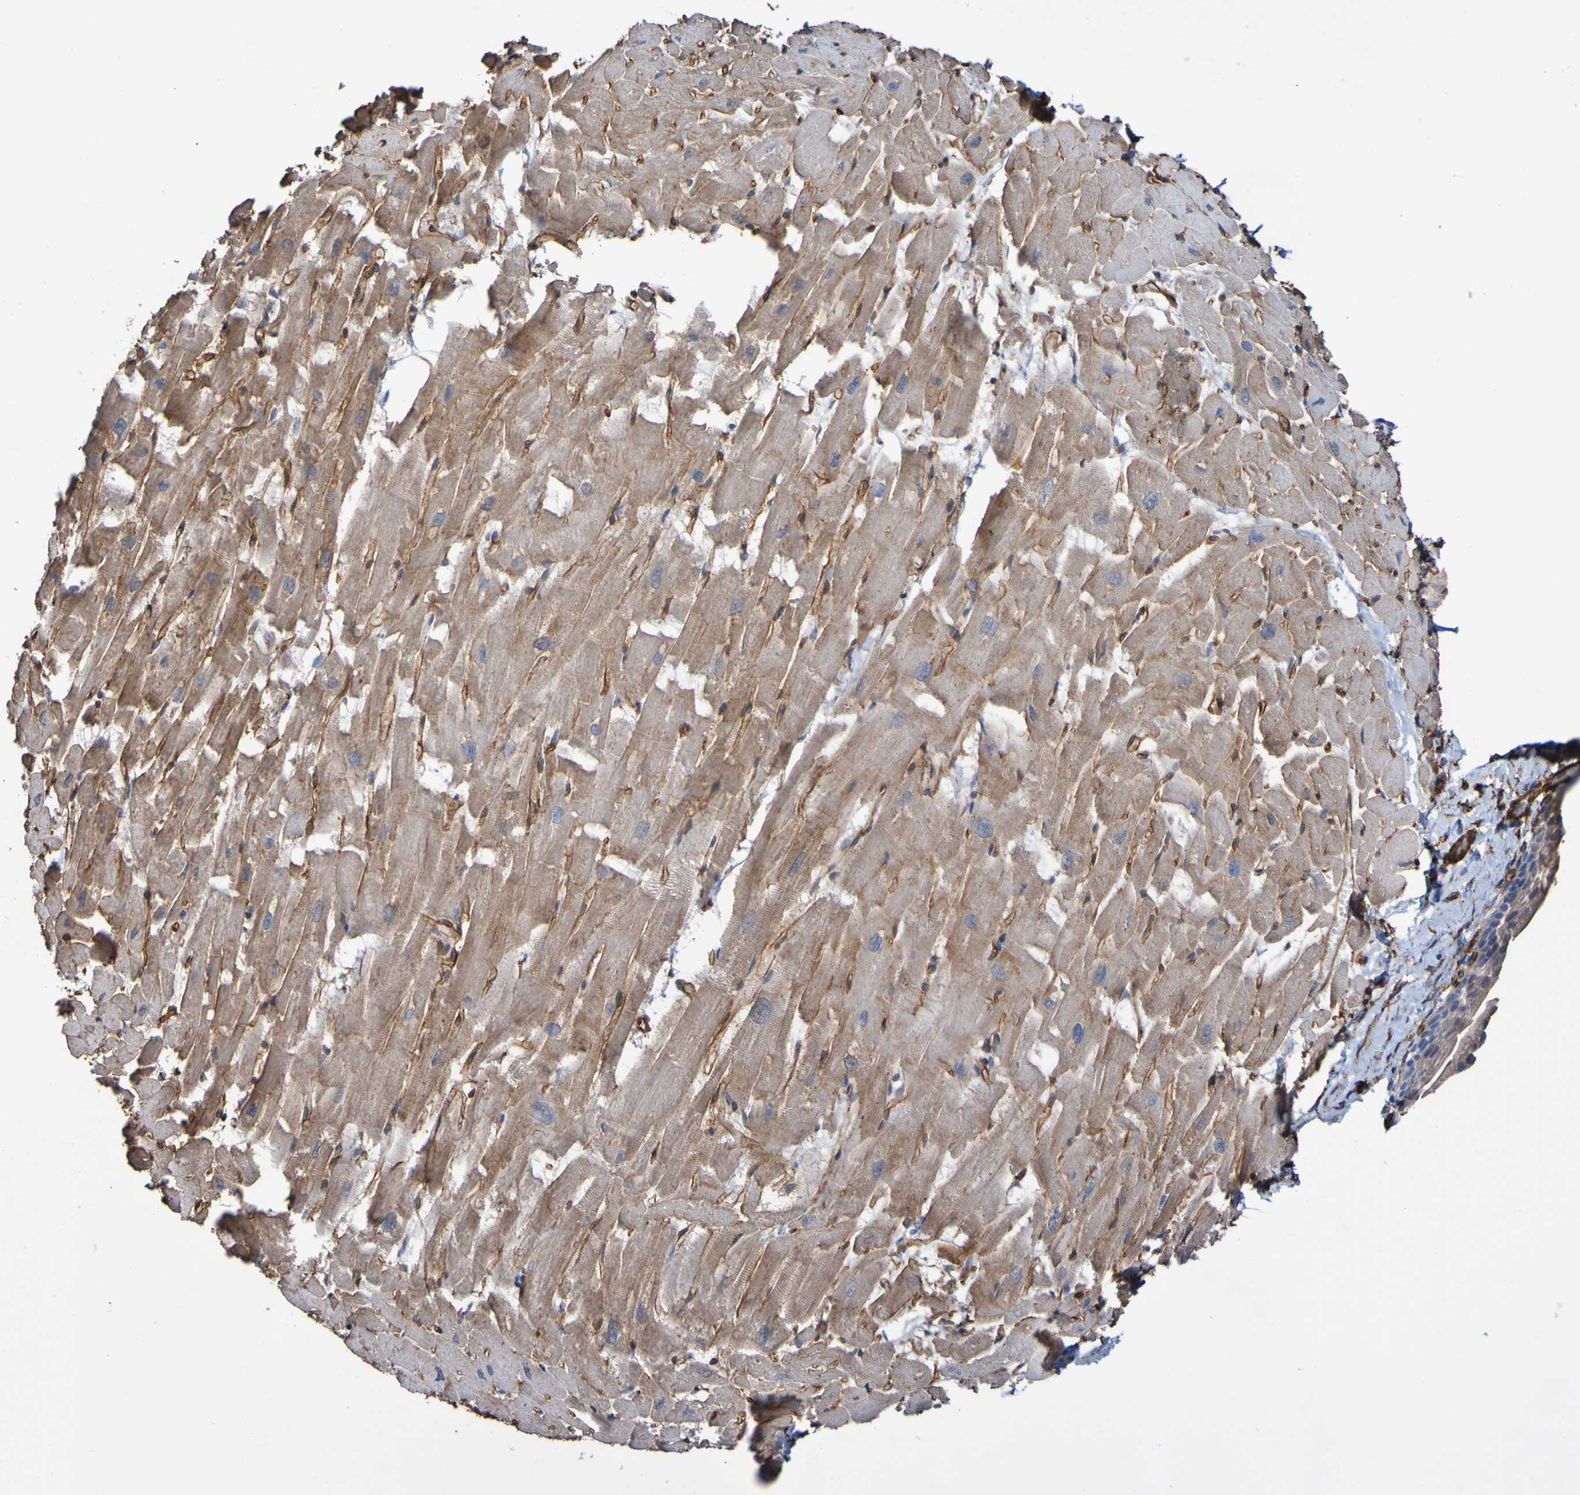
{"staining": {"intensity": "weak", "quantity": ">75%", "location": "cytoplasmic/membranous"}, "tissue": "heart muscle", "cell_type": "Cardiomyocytes", "image_type": "normal", "snomed": [{"axis": "morphology", "description": "Normal tissue, NOS"}, {"axis": "topography", "description": "Heart"}], "caption": "Approximately >75% of cardiomyocytes in unremarkable heart muscle exhibit weak cytoplasmic/membranous protein staining as visualized by brown immunohistochemical staining.", "gene": "ELMOD3", "patient": {"sex": "female", "age": 19}}